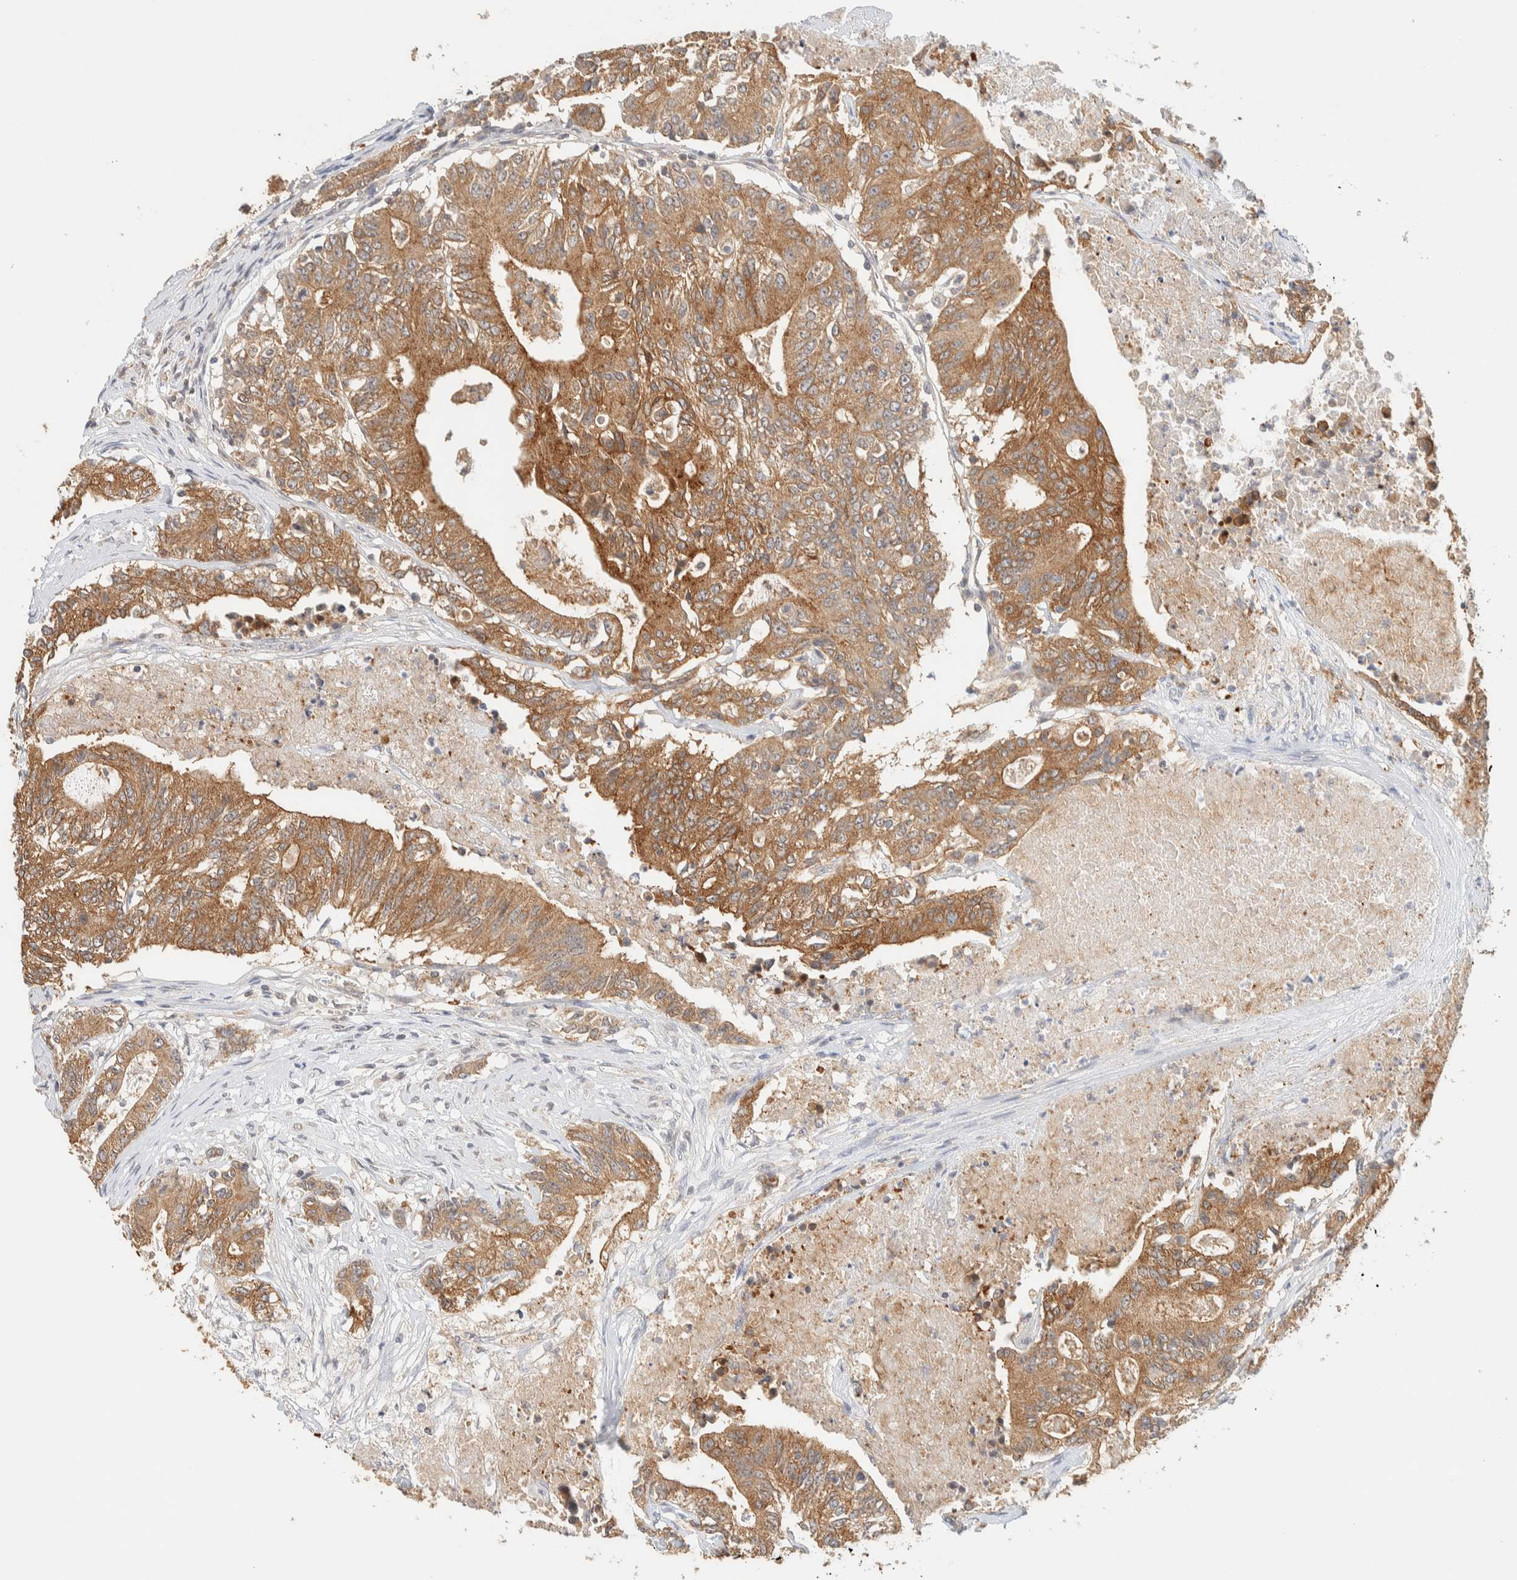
{"staining": {"intensity": "moderate", "quantity": ">75%", "location": "cytoplasmic/membranous"}, "tissue": "colorectal cancer", "cell_type": "Tumor cells", "image_type": "cancer", "snomed": [{"axis": "morphology", "description": "Adenocarcinoma, NOS"}, {"axis": "topography", "description": "Colon"}], "caption": "Colorectal cancer (adenocarcinoma) stained for a protein demonstrates moderate cytoplasmic/membranous positivity in tumor cells.", "gene": "TBC1D8B", "patient": {"sex": "female", "age": 77}}